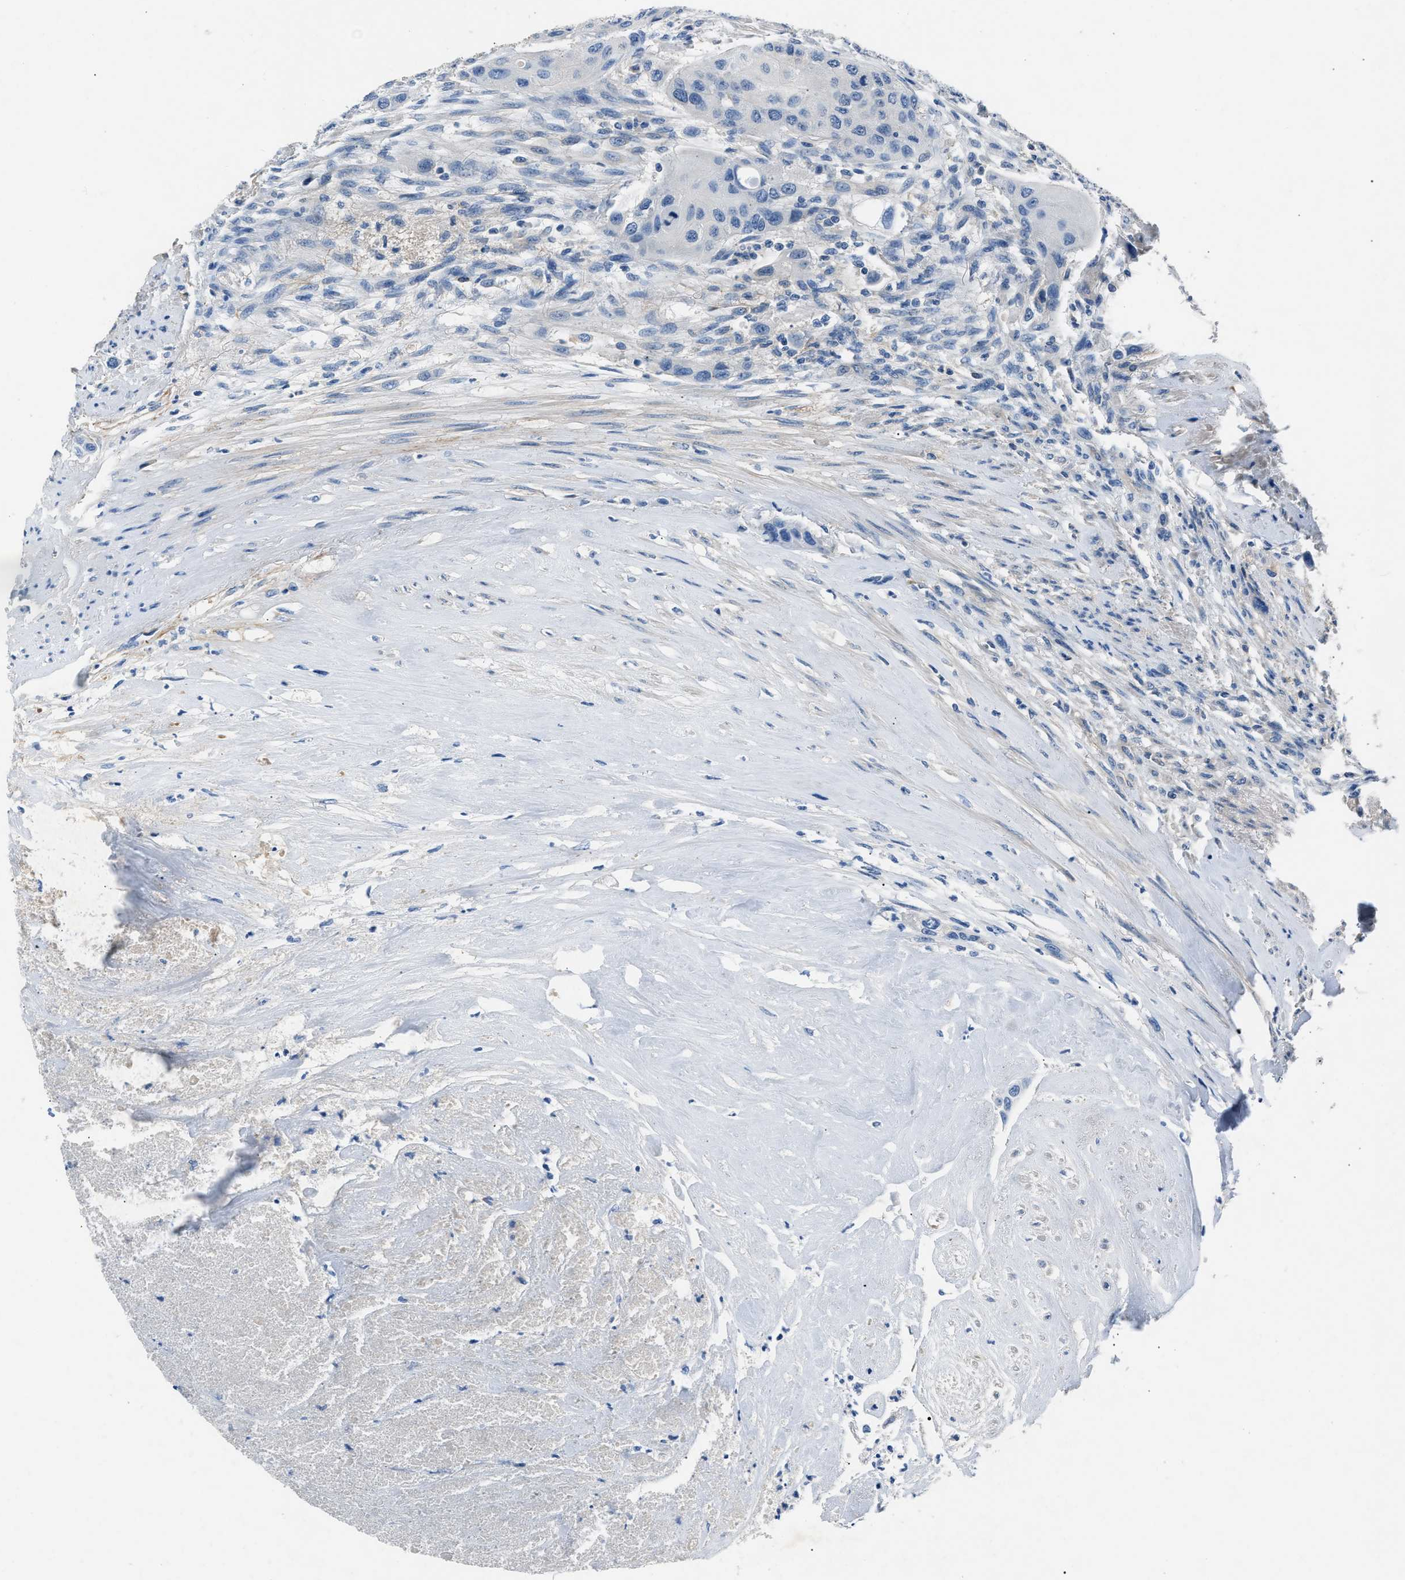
{"staining": {"intensity": "negative", "quantity": "none", "location": "none"}, "tissue": "urothelial cancer", "cell_type": "Tumor cells", "image_type": "cancer", "snomed": [{"axis": "morphology", "description": "Urothelial carcinoma, High grade"}, {"axis": "topography", "description": "Urinary bladder"}], "caption": "Immunohistochemistry histopathology image of neoplastic tissue: high-grade urothelial carcinoma stained with DAB displays no significant protein staining in tumor cells.", "gene": "DNAAF5", "patient": {"sex": "female", "age": 56}}